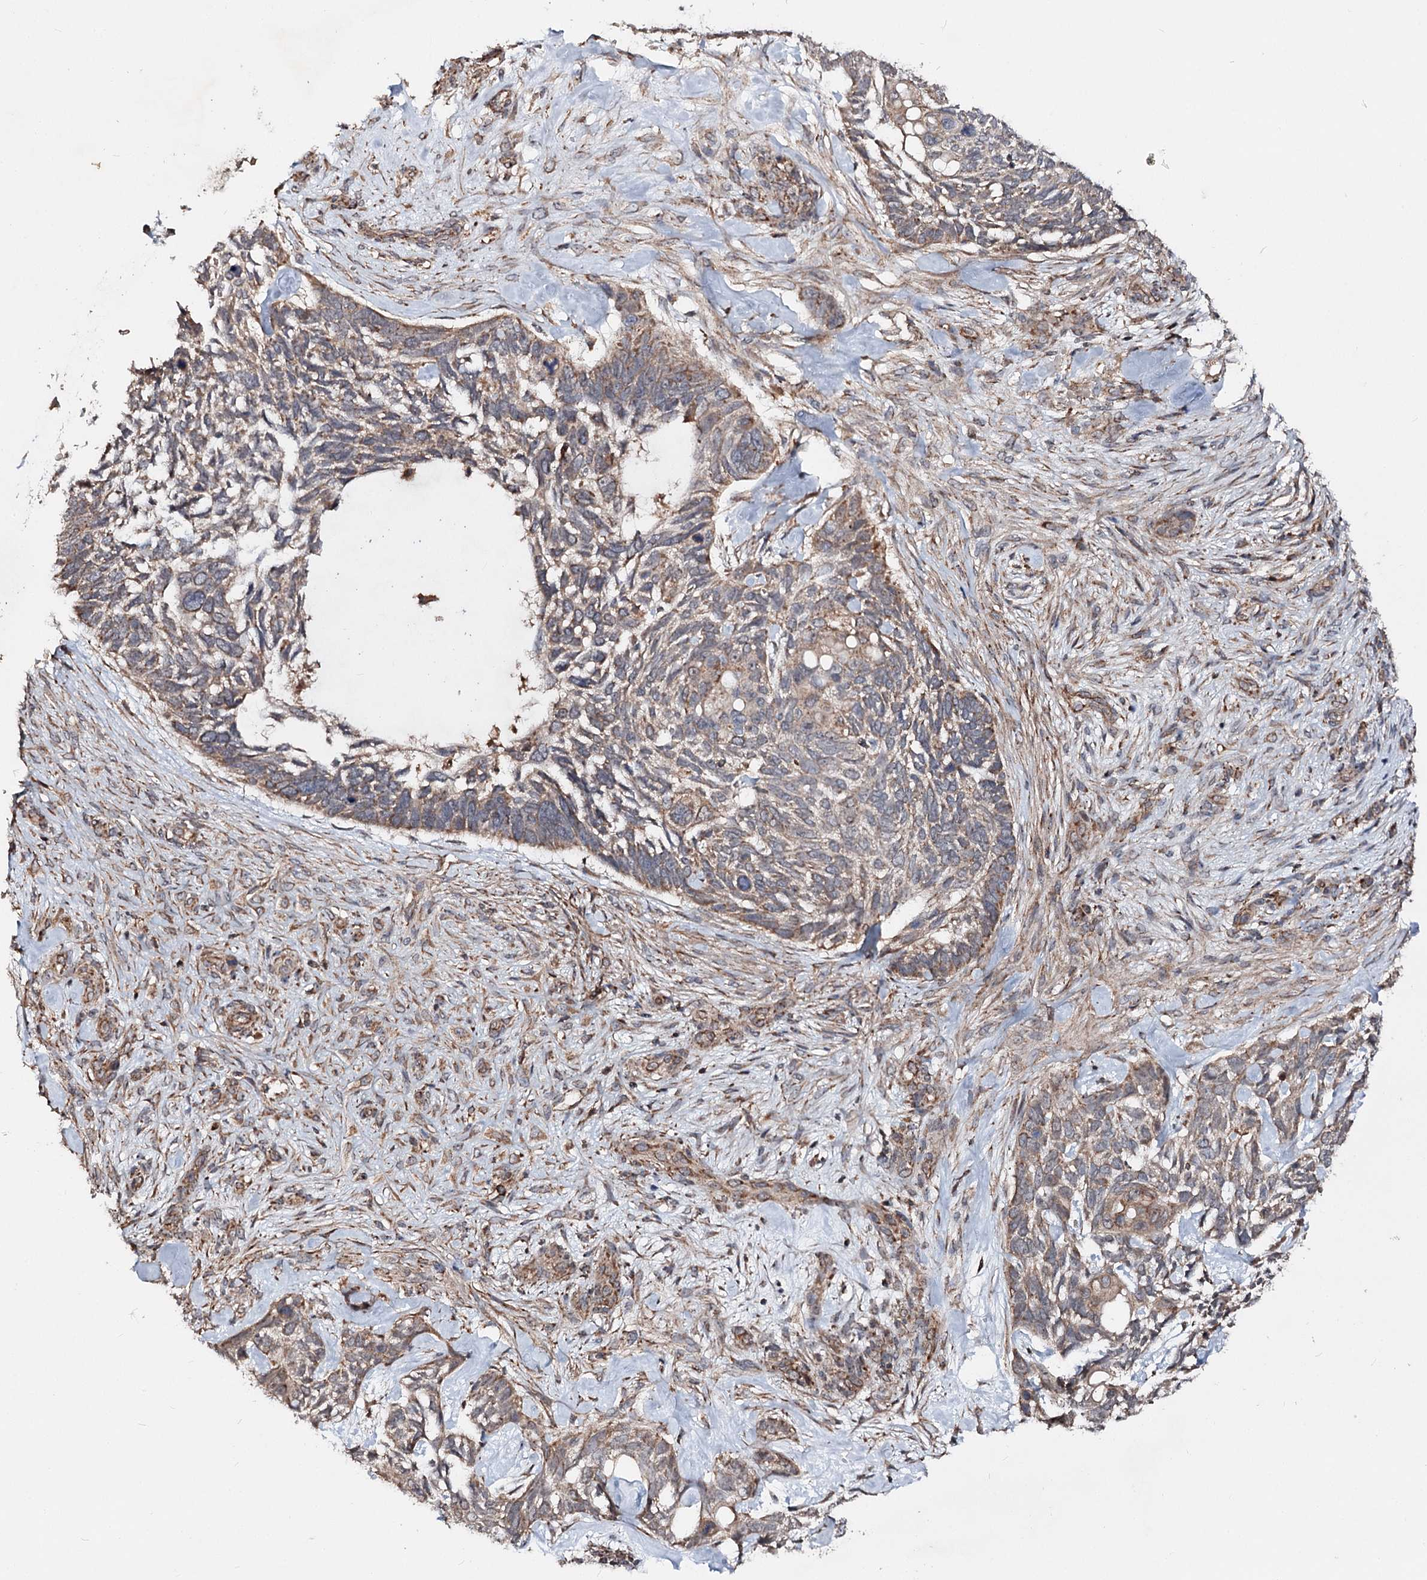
{"staining": {"intensity": "weak", "quantity": ">75%", "location": "cytoplasmic/membranous"}, "tissue": "skin cancer", "cell_type": "Tumor cells", "image_type": "cancer", "snomed": [{"axis": "morphology", "description": "Basal cell carcinoma"}, {"axis": "topography", "description": "Skin"}], "caption": "Protein analysis of basal cell carcinoma (skin) tissue displays weak cytoplasmic/membranous expression in about >75% of tumor cells.", "gene": "MINDY3", "patient": {"sex": "male", "age": 88}}